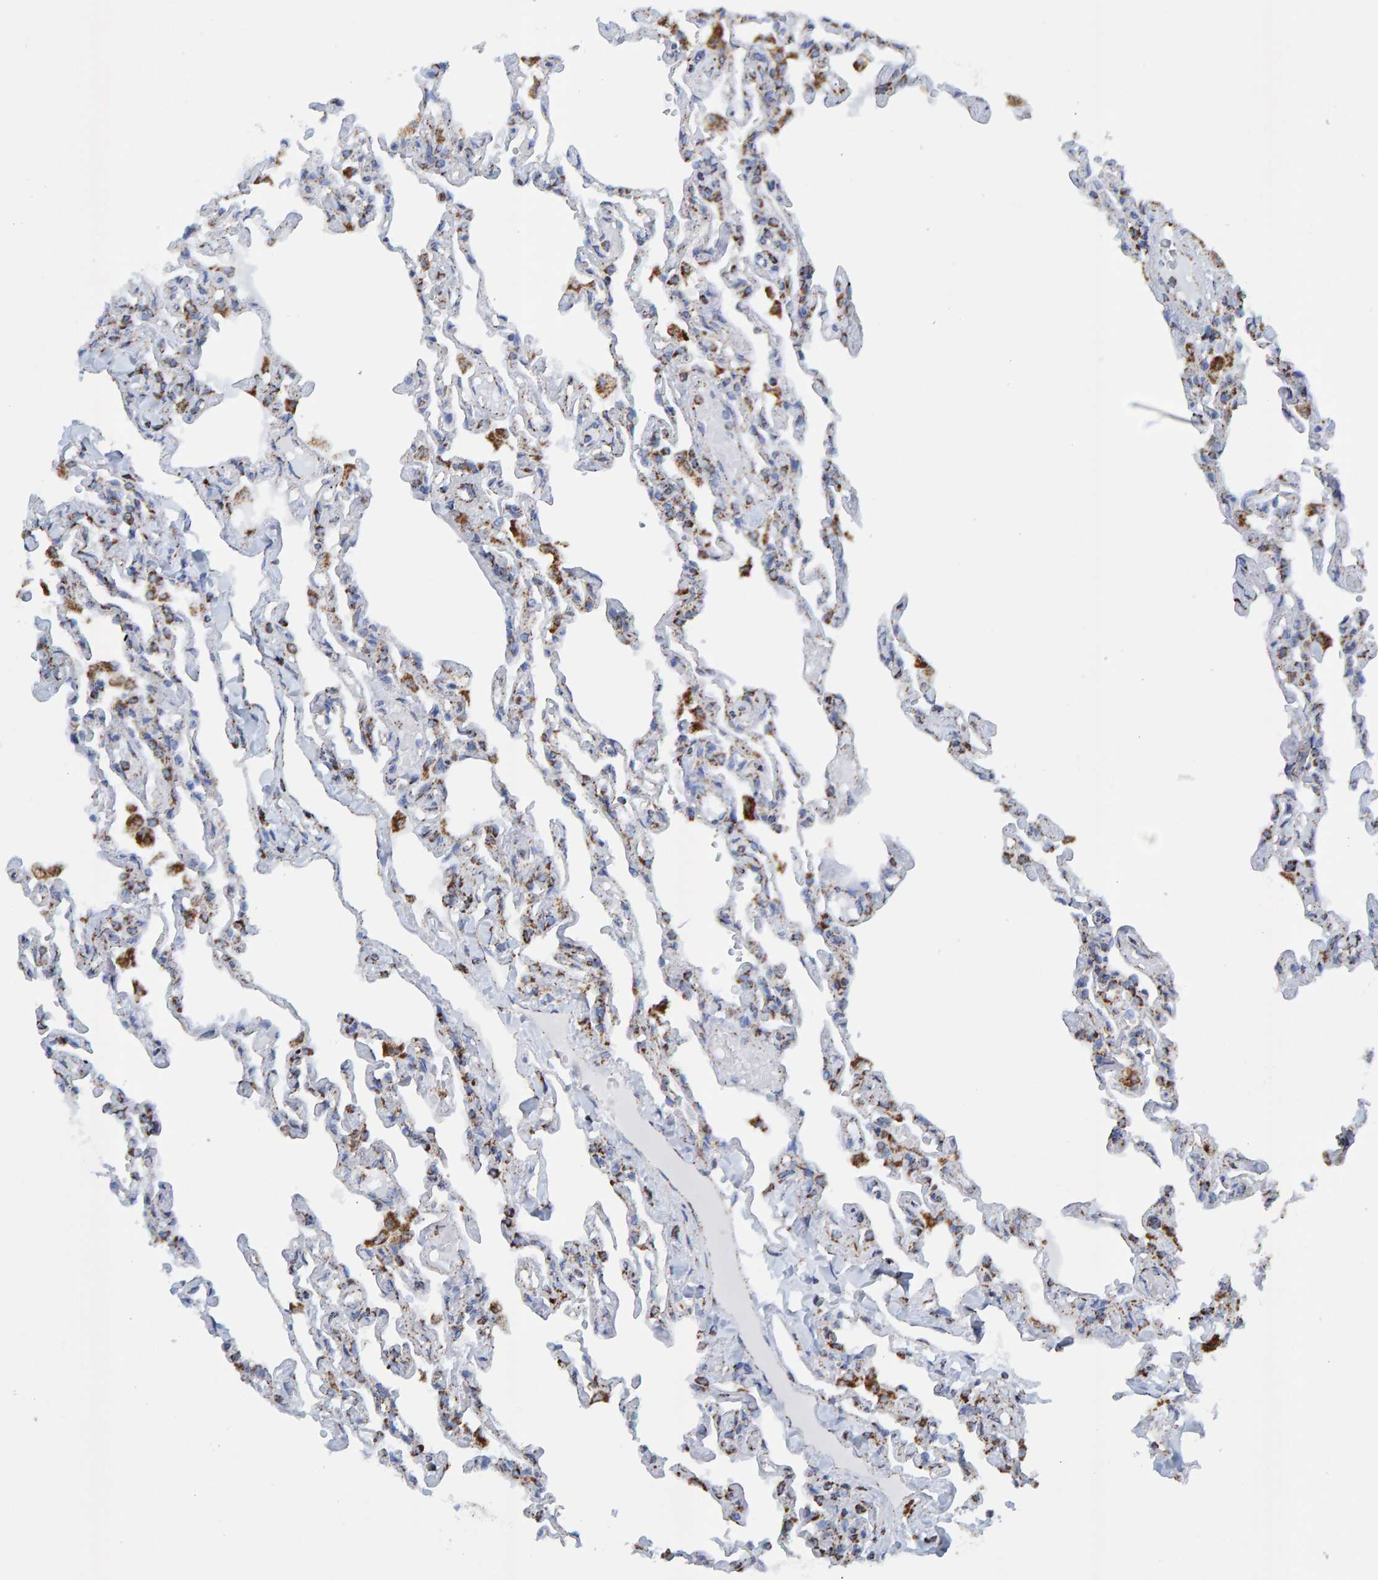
{"staining": {"intensity": "moderate", "quantity": ">75%", "location": "cytoplasmic/membranous"}, "tissue": "lung", "cell_type": "Alveolar cells", "image_type": "normal", "snomed": [{"axis": "morphology", "description": "Normal tissue, NOS"}, {"axis": "topography", "description": "Lung"}], "caption": "This micrograph displays immunohistochemistry staining of benign lung, with medium moderate cytoplasmic/membranous staining in about >75% of alveolar cells.", "gene": "ENSG00000262660", "patient": {"sex": "male", "age": 21}}